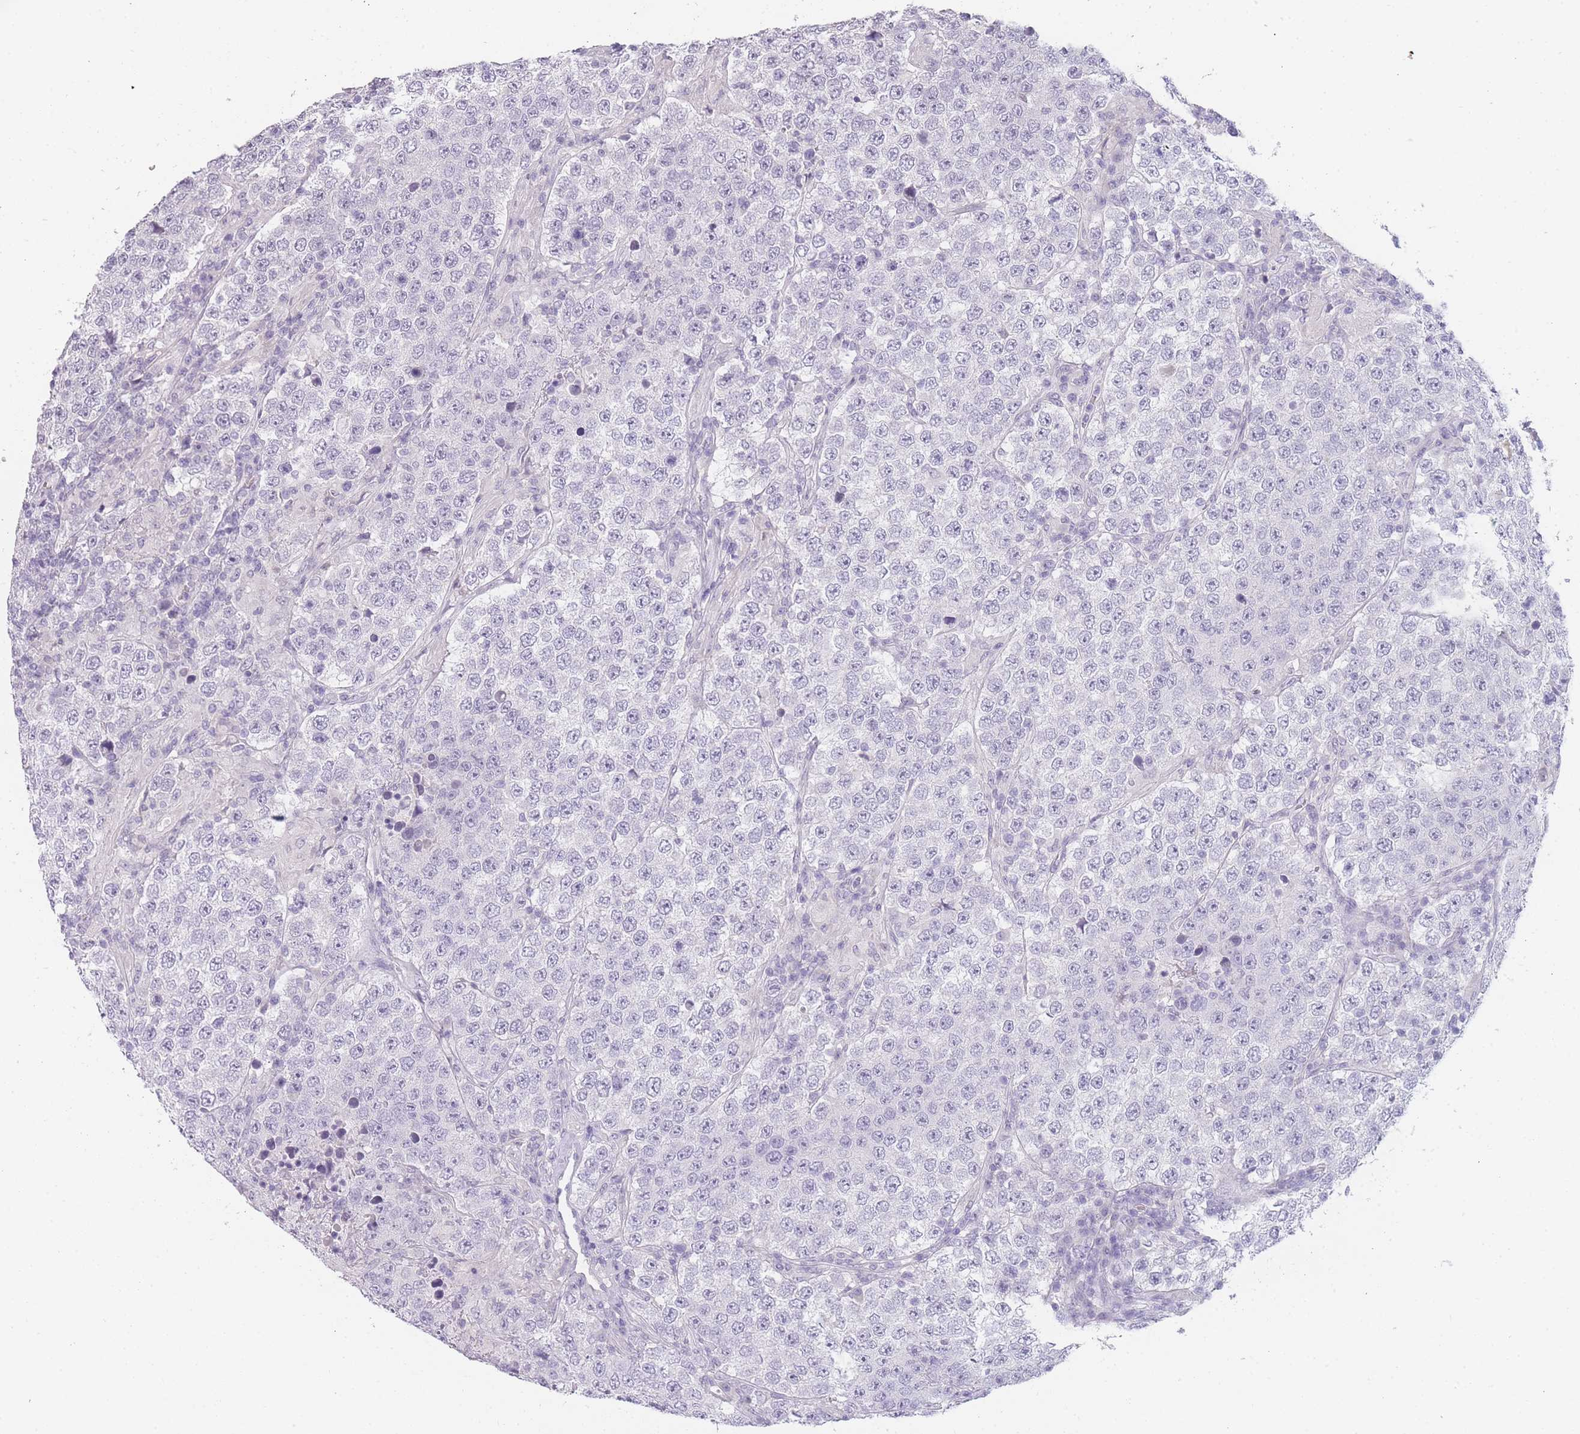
{"staining": {"intensity": "negative", "quantity": "none", "location": "none"}, "tissue": "testis cancer", "cell_type": "Tumor cells", "image_type": "cancer", "snomed": [{"axis": "morphology", "description": "Normal tissue, NOS"}, {"axis": "morphology", "description": "Urothelial carcinoma, High grade"}, {"axis": "morphology", "description": "Seminoma, NOS"}, {"axis": "morphology", "description": "Carcinoma, Embryonal, NOS"}, {"axis": "topography", "description": "Urinary bladder"}, {"axis": "topography", "description": "Testis"}], "caption": "This photomicrograph is of urothelial carcinoma (high-grade) (testis) stained with immunohistochemistry to label a protein in brown with the nuclei are counter-stained blue. There is no staining in tumor cells.", "gene": "INS", "patient": {"sex": "male", "age": 41}}